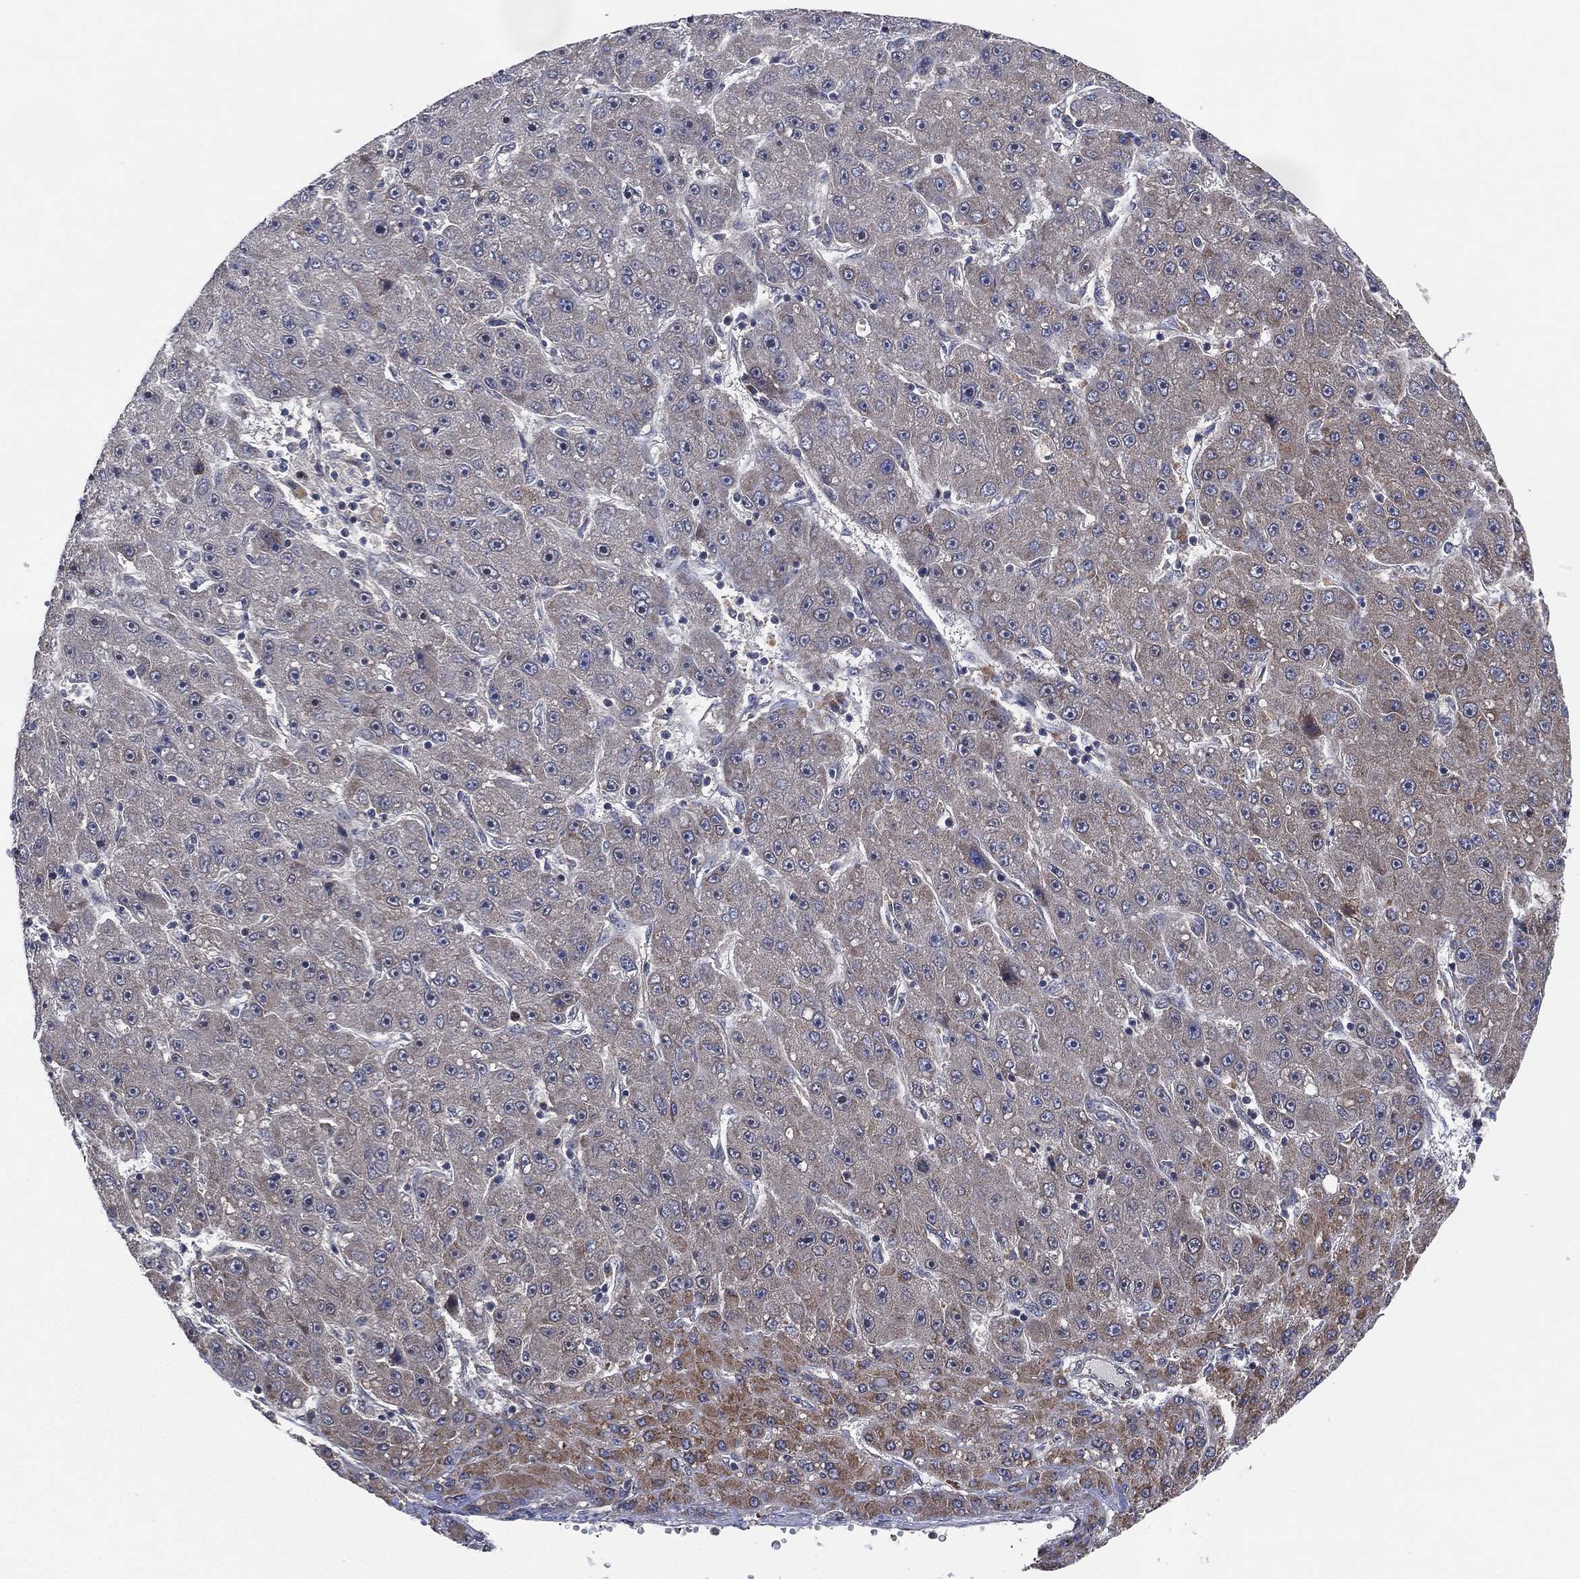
{"staining": {"intensity": "negative", "quantity": "none", "location": "none"}, "tissue": "liver cancer", "cell_type": "Tumor cells", "image_type": "cancer", "snomed": [{"axis": "morphology", "description": "Carcinoma, Hepatocellular, NOS"}, {"axis": "topography", "description": "Liver"}], "caption": "IHC histopathology image of hepatocellular carcinoma (liver) stained for a protein (brown), which displays no expression in tumor cells. Nuclei are stained in blue.", "gene": "FAM104A", "patient": {"sex": "male", "age": 67}}